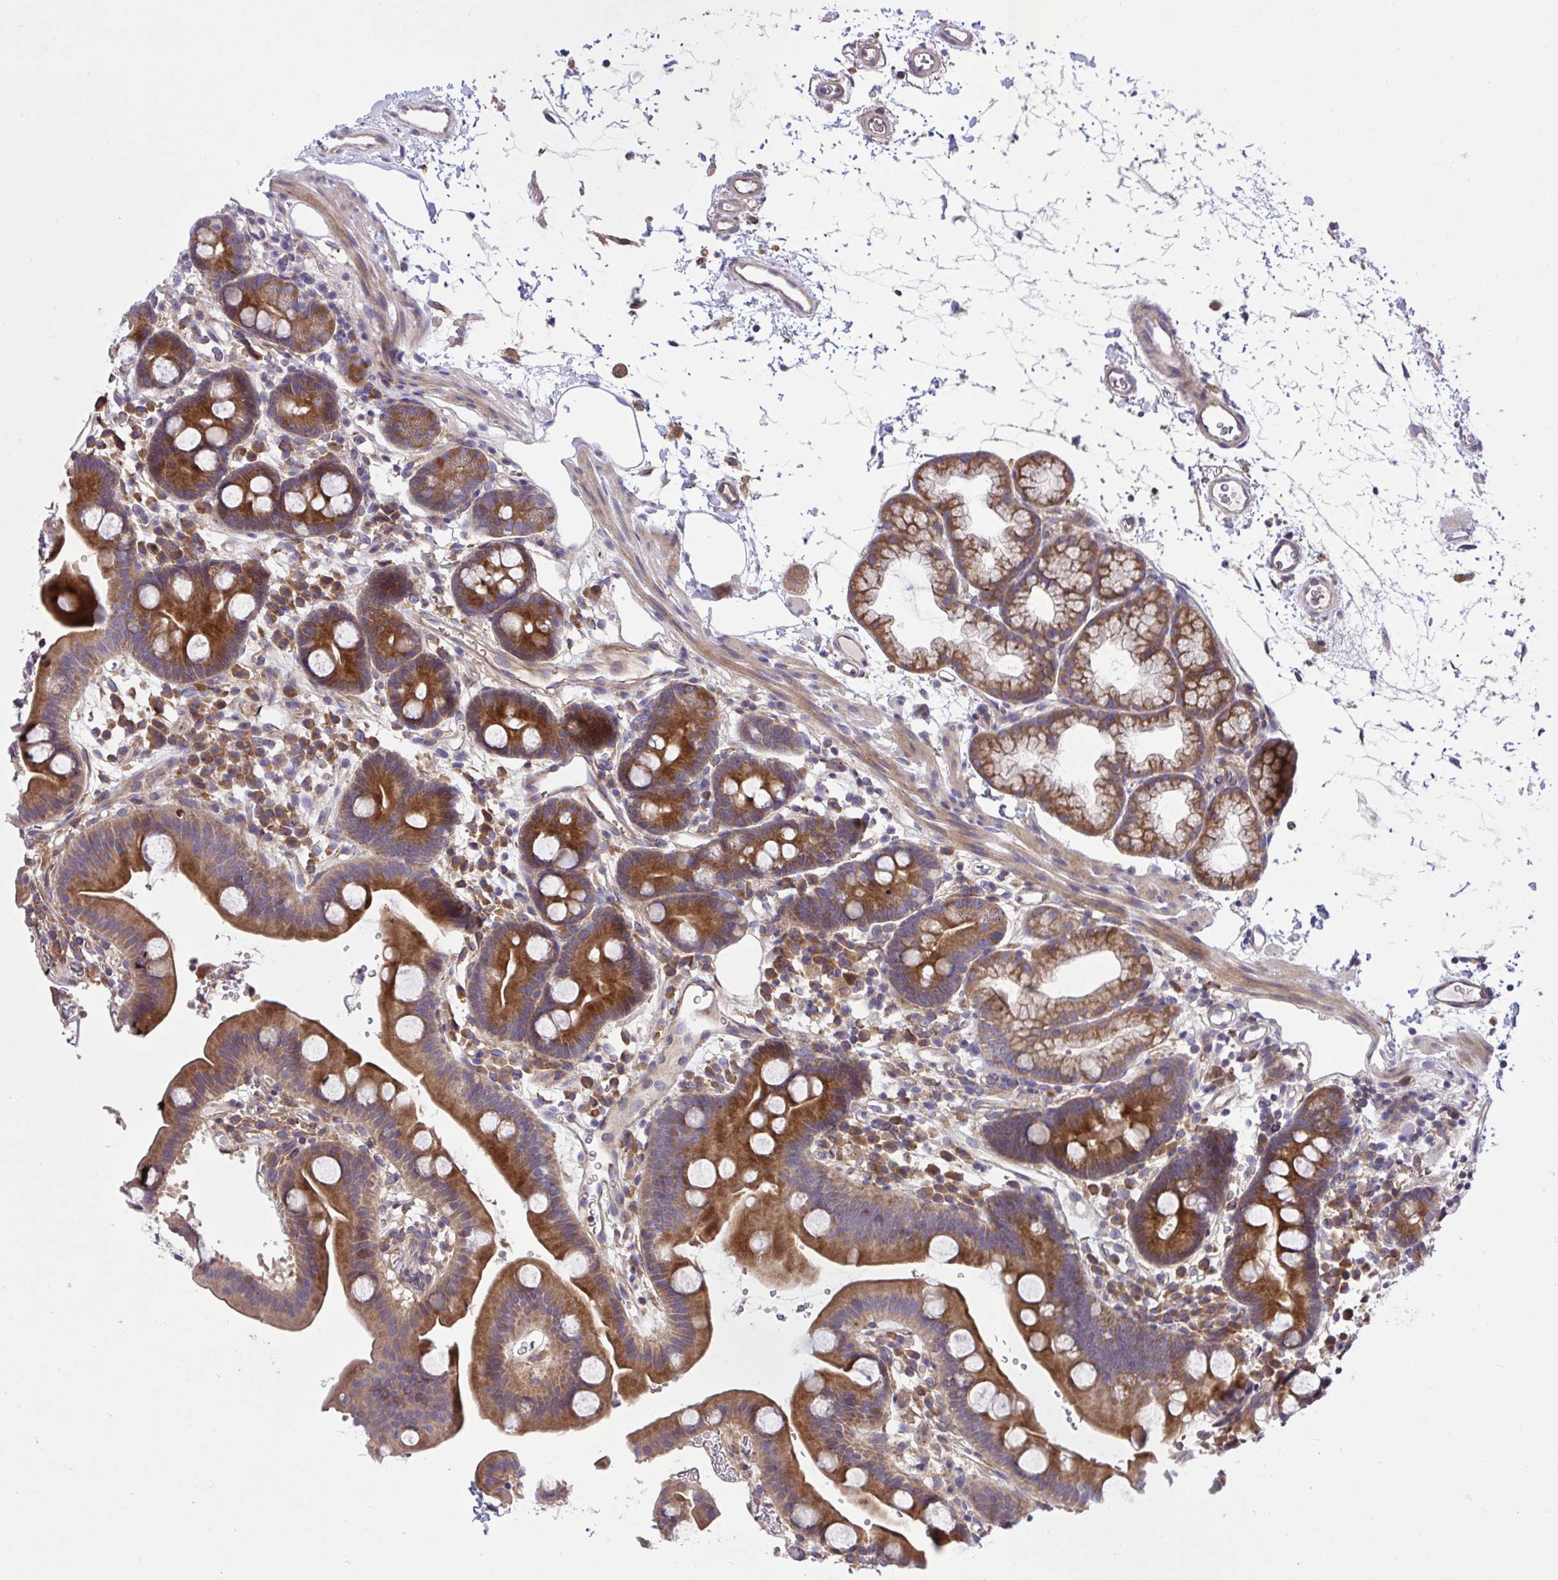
{"staining": {"intensity": "moderate", "quantity": ">75%", "location": "cytoplasmic/membranous"}, "tissue": "duodenum", "cell_type": "Glandular cells", "image_type": "normal", "snomed": [{"axis": "morphology", "description": "Normal tissue, NOS"}, {"axis": "topography", "description": "Duodenum"}], "caption": "Brown immunohistochemical staining in unremarkable human duodenum exhibits moderate cytoplasmic/membranous positivity in about >75% of glandular cells. The staining was performed using DAB (3,3'-diaminobenzidine) to visualize the protein expression in brown, while the nuclei were stained in blue with hematoxylin (Magnification: 20x).", "gene": "GRB14", "patient": {"sex": "male", "age": 59}}